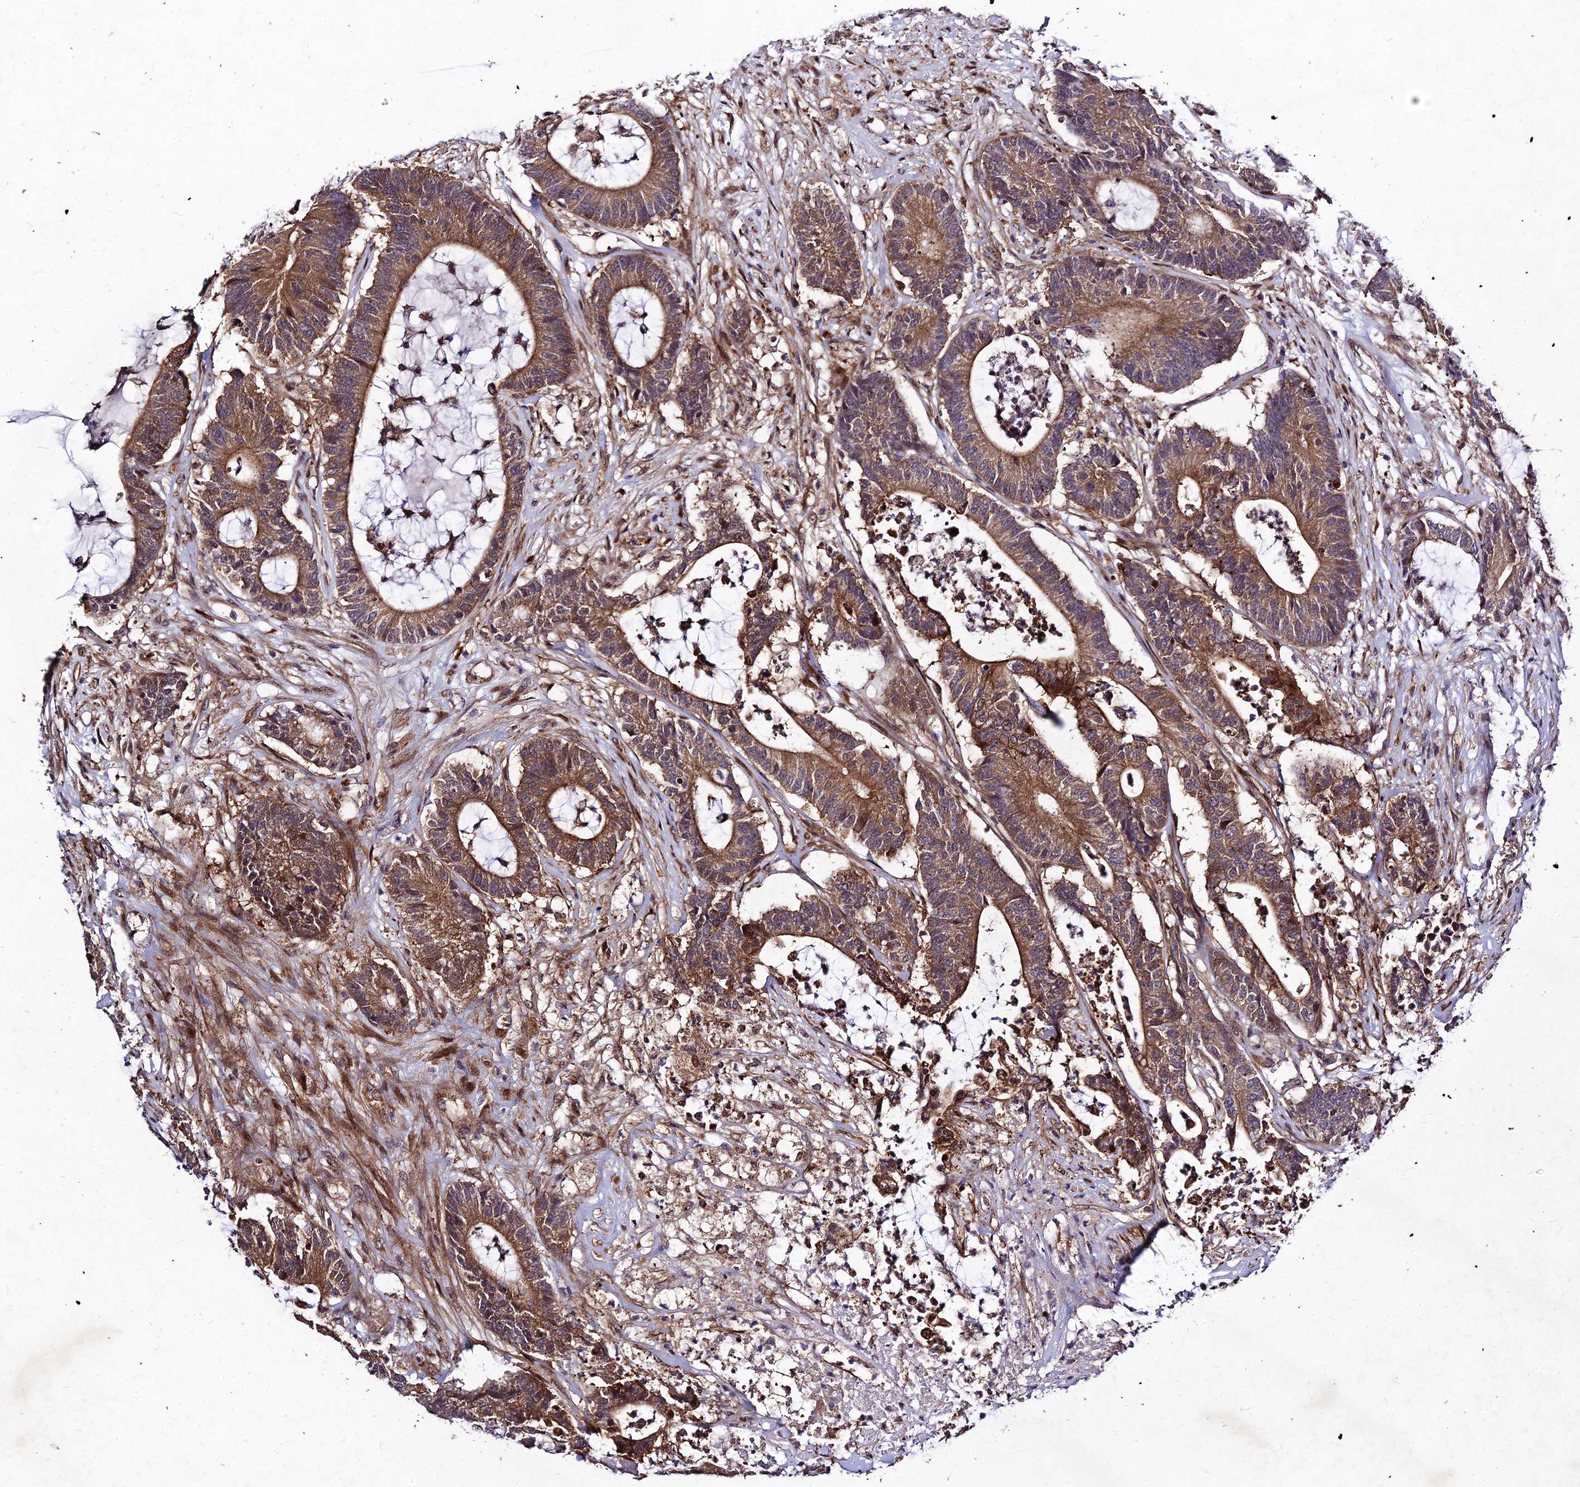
{"staining": {"intensity": "moderate", "quantity": ">75%", "location": "cytoplasmic/membranous"}, "tissue": "colorectal cancer", "cell_type": "Tumor cells", "image_type": "cancer", "snomed": [{"axis": "morphology", "description": "Adenocarcinoma, NOS"}, {"axis": "topography", "description": "Colon"}], "caption": "Protein expression analysis of colorectal adenocarcinoma exhibits moderate cytoplasmic/membranous positivity in approximately >75% of tumor cells. The staining was performed using DAB to visualize the protein expression in brown, while the nuclei were stained in blue with hematoxylin (Magnification: 20x).", "gene": "MKKS", "patient": {"sex": "female", "age": 84}}